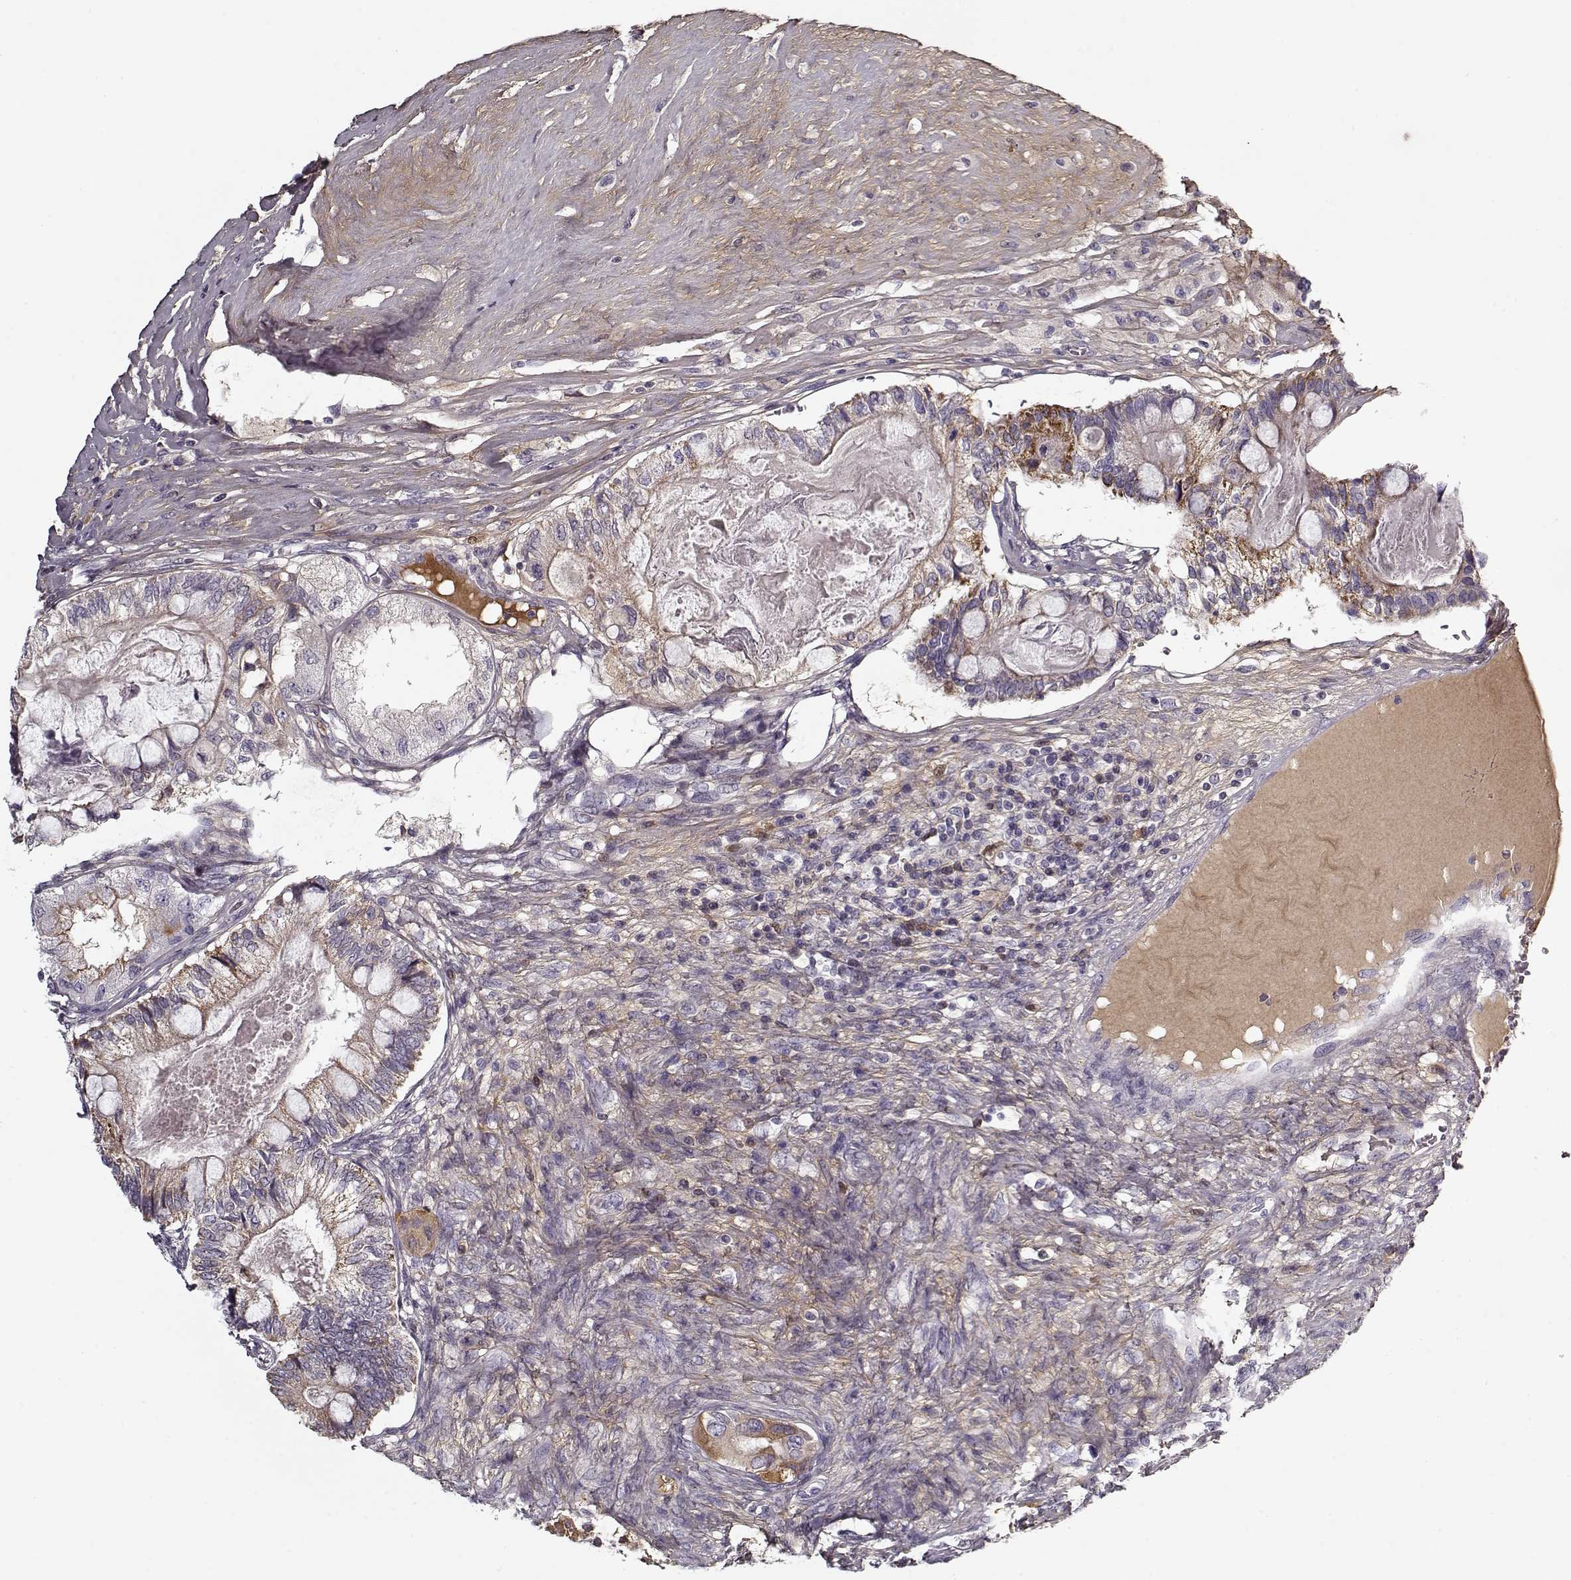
{"staining": {"intensity": "weak", "quantity": "<25%", "location": "cytoplasmic/membranous"}, "tissue": "testis cancer", "cell_type": "Tumor cells", "image_type": "cancer", "snomed": [{"axis": "morphology", "description": "Seminoma, NOS"}, {"axis": "morphology", "description": "Carcinoma, Embryonal, NOS"}, {"axis": "topography", "description": "Testis"}], "caption": "The micrograph exhibits no significant expression in tumor cells of testis embryonal carcinoma.", "gene": "LUM", "patient": {"sex": "male", "age": 41}}